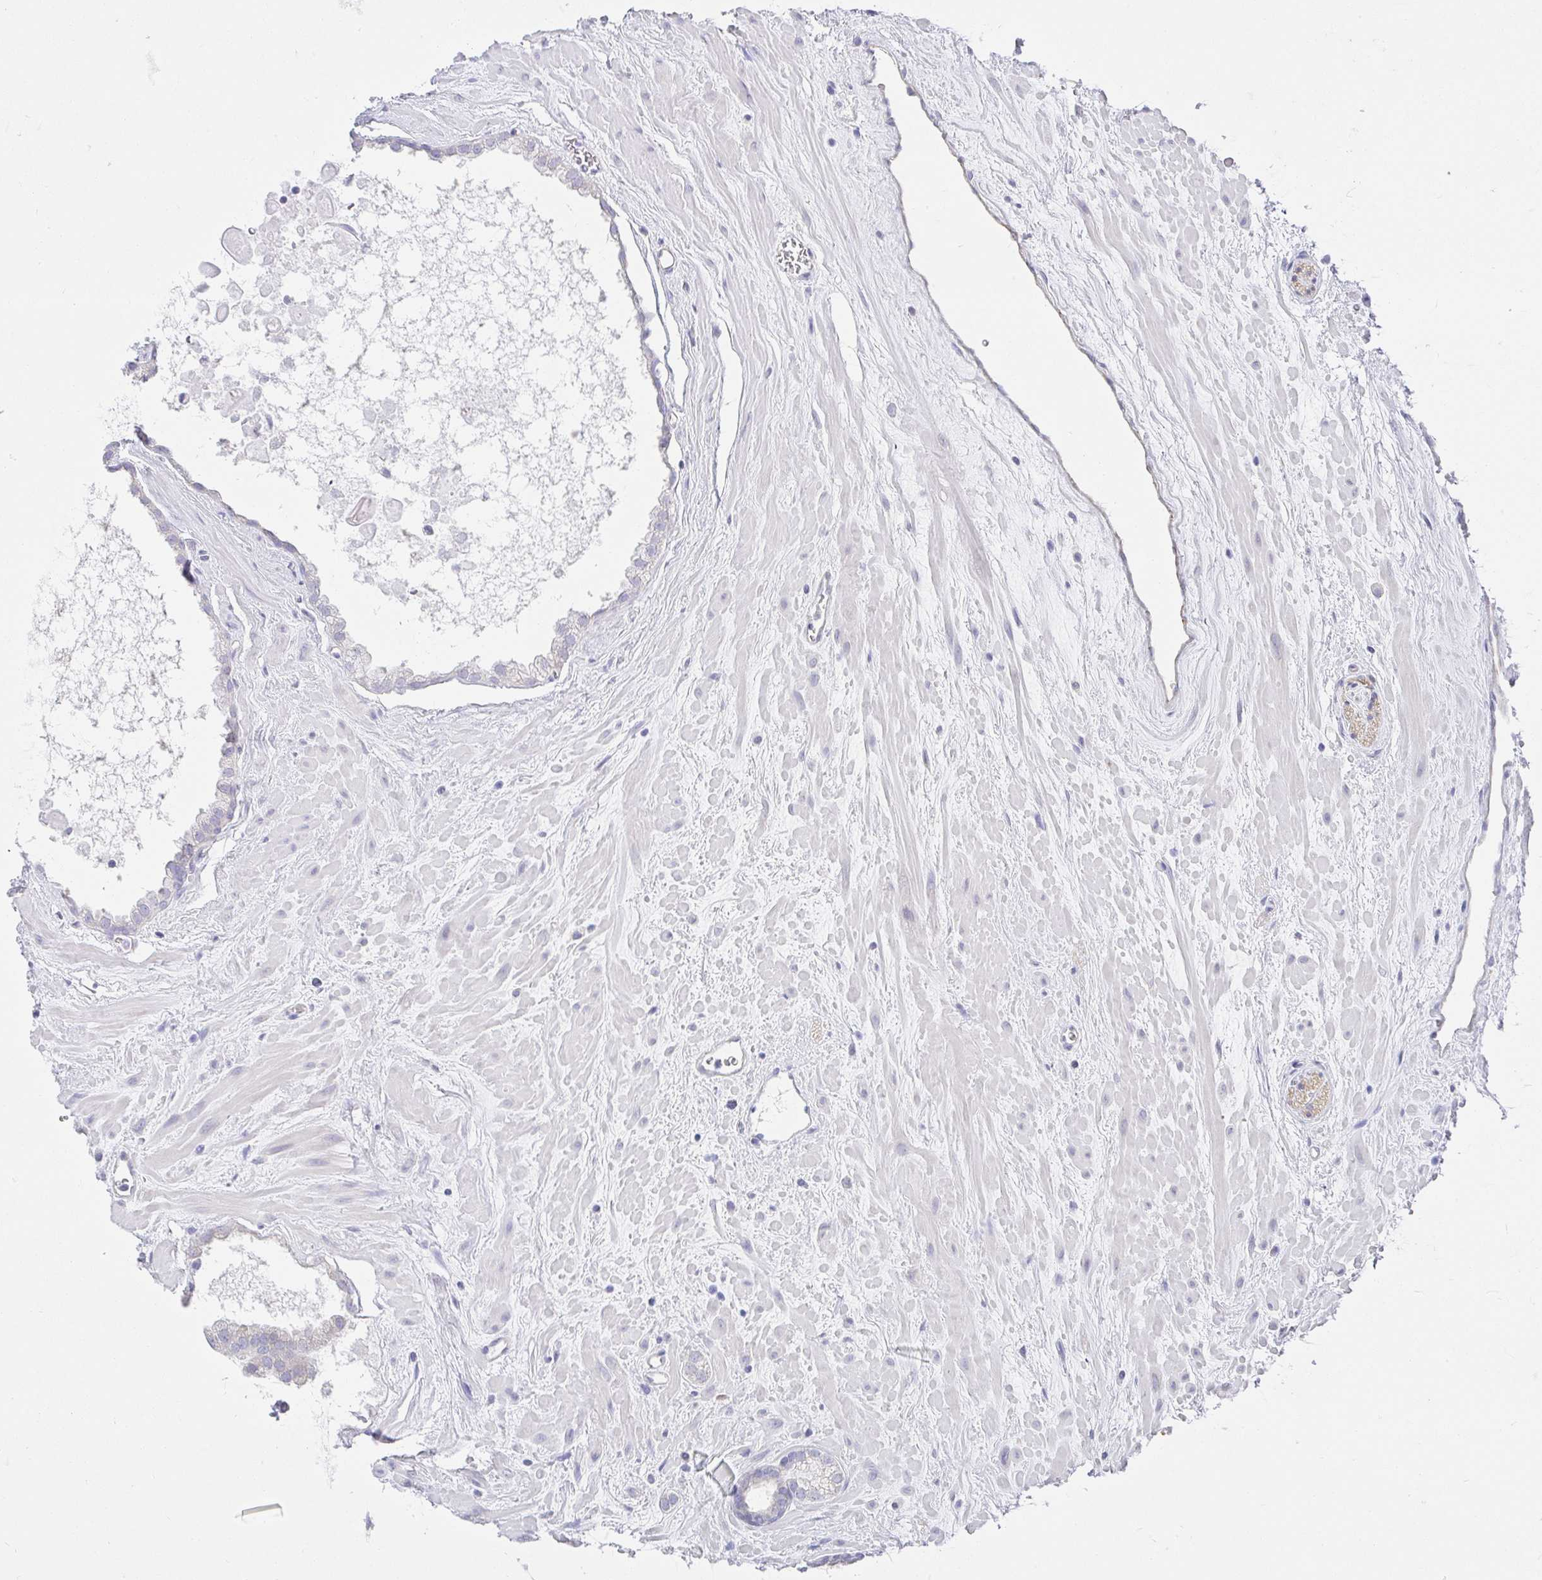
{"staining": {"intensity": "negative", "quantity": "none", "location": "none"}, "tissue": "prostate cancer", "cell_type": "Tumor cells", "image_type": "cancer", "snomed": [{"axis": "morphology", "description": "Adenocarcinoma, Low grade"}, {"axis": "topography", "description": "Prostate"}], "caption": "This is a histopathology image of immunohistochemistry (IHC) staining of prostate low-grade adenocarcinoma, which shows no positivity in tumor cells.", "gene": "VGLL1", "patient": {"sex": "male", "age": 62}}